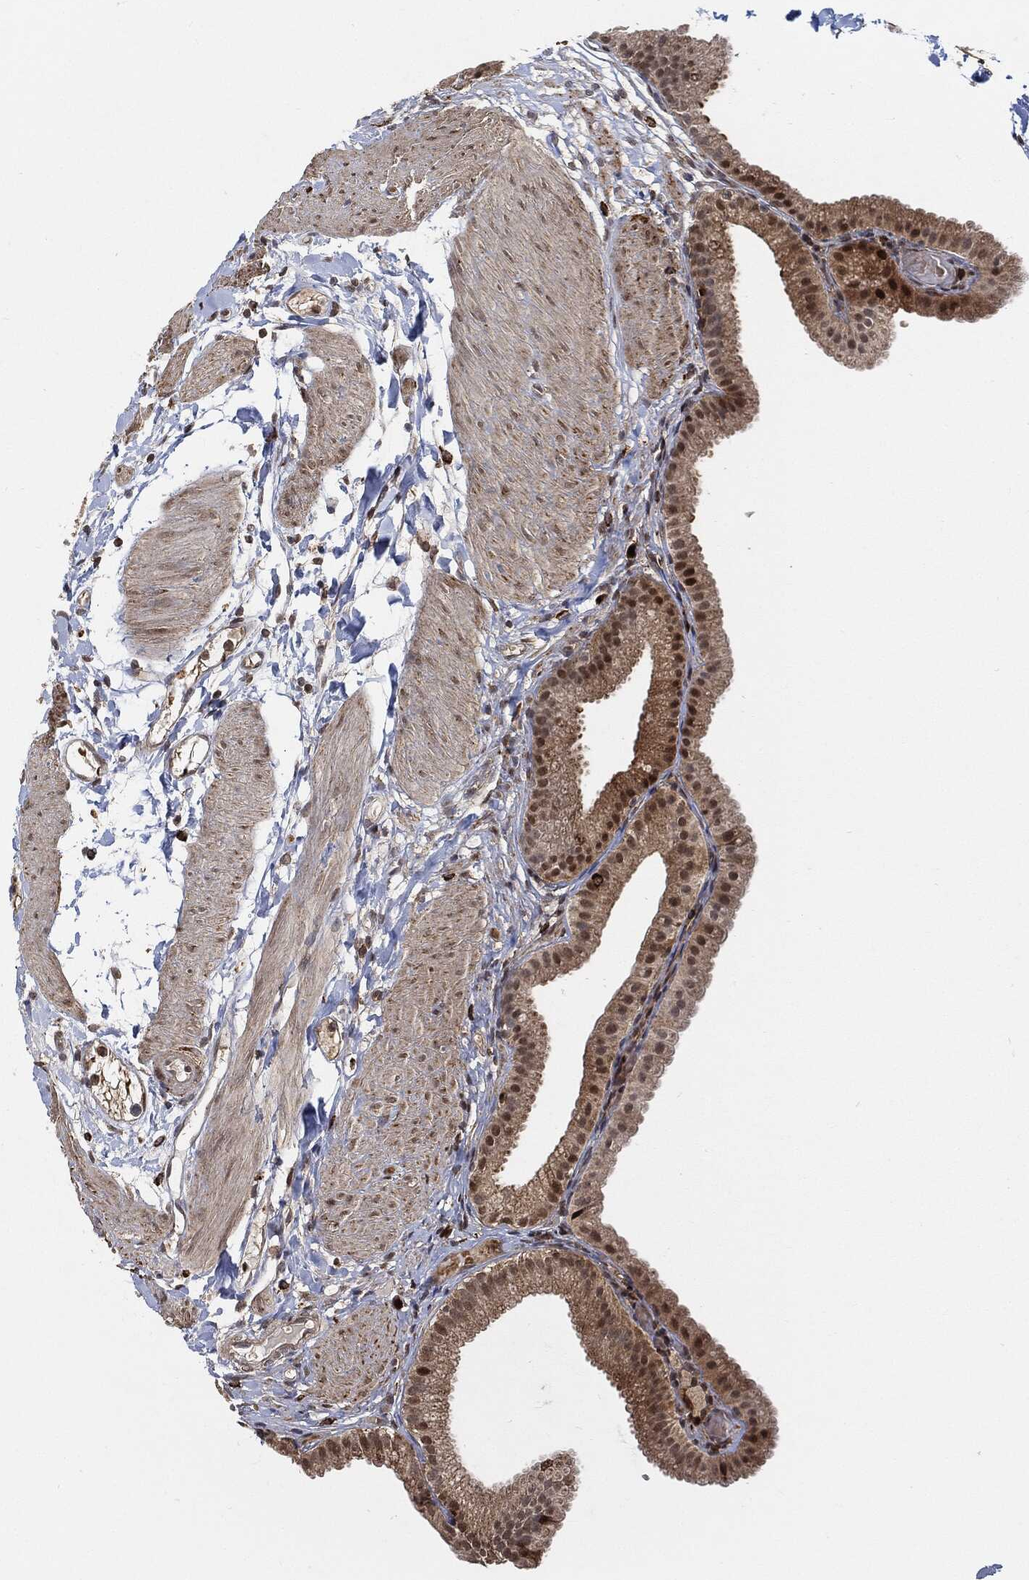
{"staining": {"intensity": "moderate", "quantity": ">75%", "location": "cytoplasmic/membranous,nuclear"}, "tissue": "gallbladder", "cell_type": "Glandular cells", "image_type": "normal", "snomed": [{"axis": "morphology", "description": "Normal tissue, NOS"}, {"axis": "topography", "description": "Gallbladder"}, {"axis": "topography", "description": "Peripheral nerve tissue"}], "caption": "Immunohistochemical staining of normal gallbladder displays medium levels of moderate cytoplasmic/membranous,nuclear staining in approximately >75% of glandular cells. (Brightfield microscopy of DAB IHC at high magnification).", "gene": "CUTA", "patient": {"sex": "female", "age": 45}}